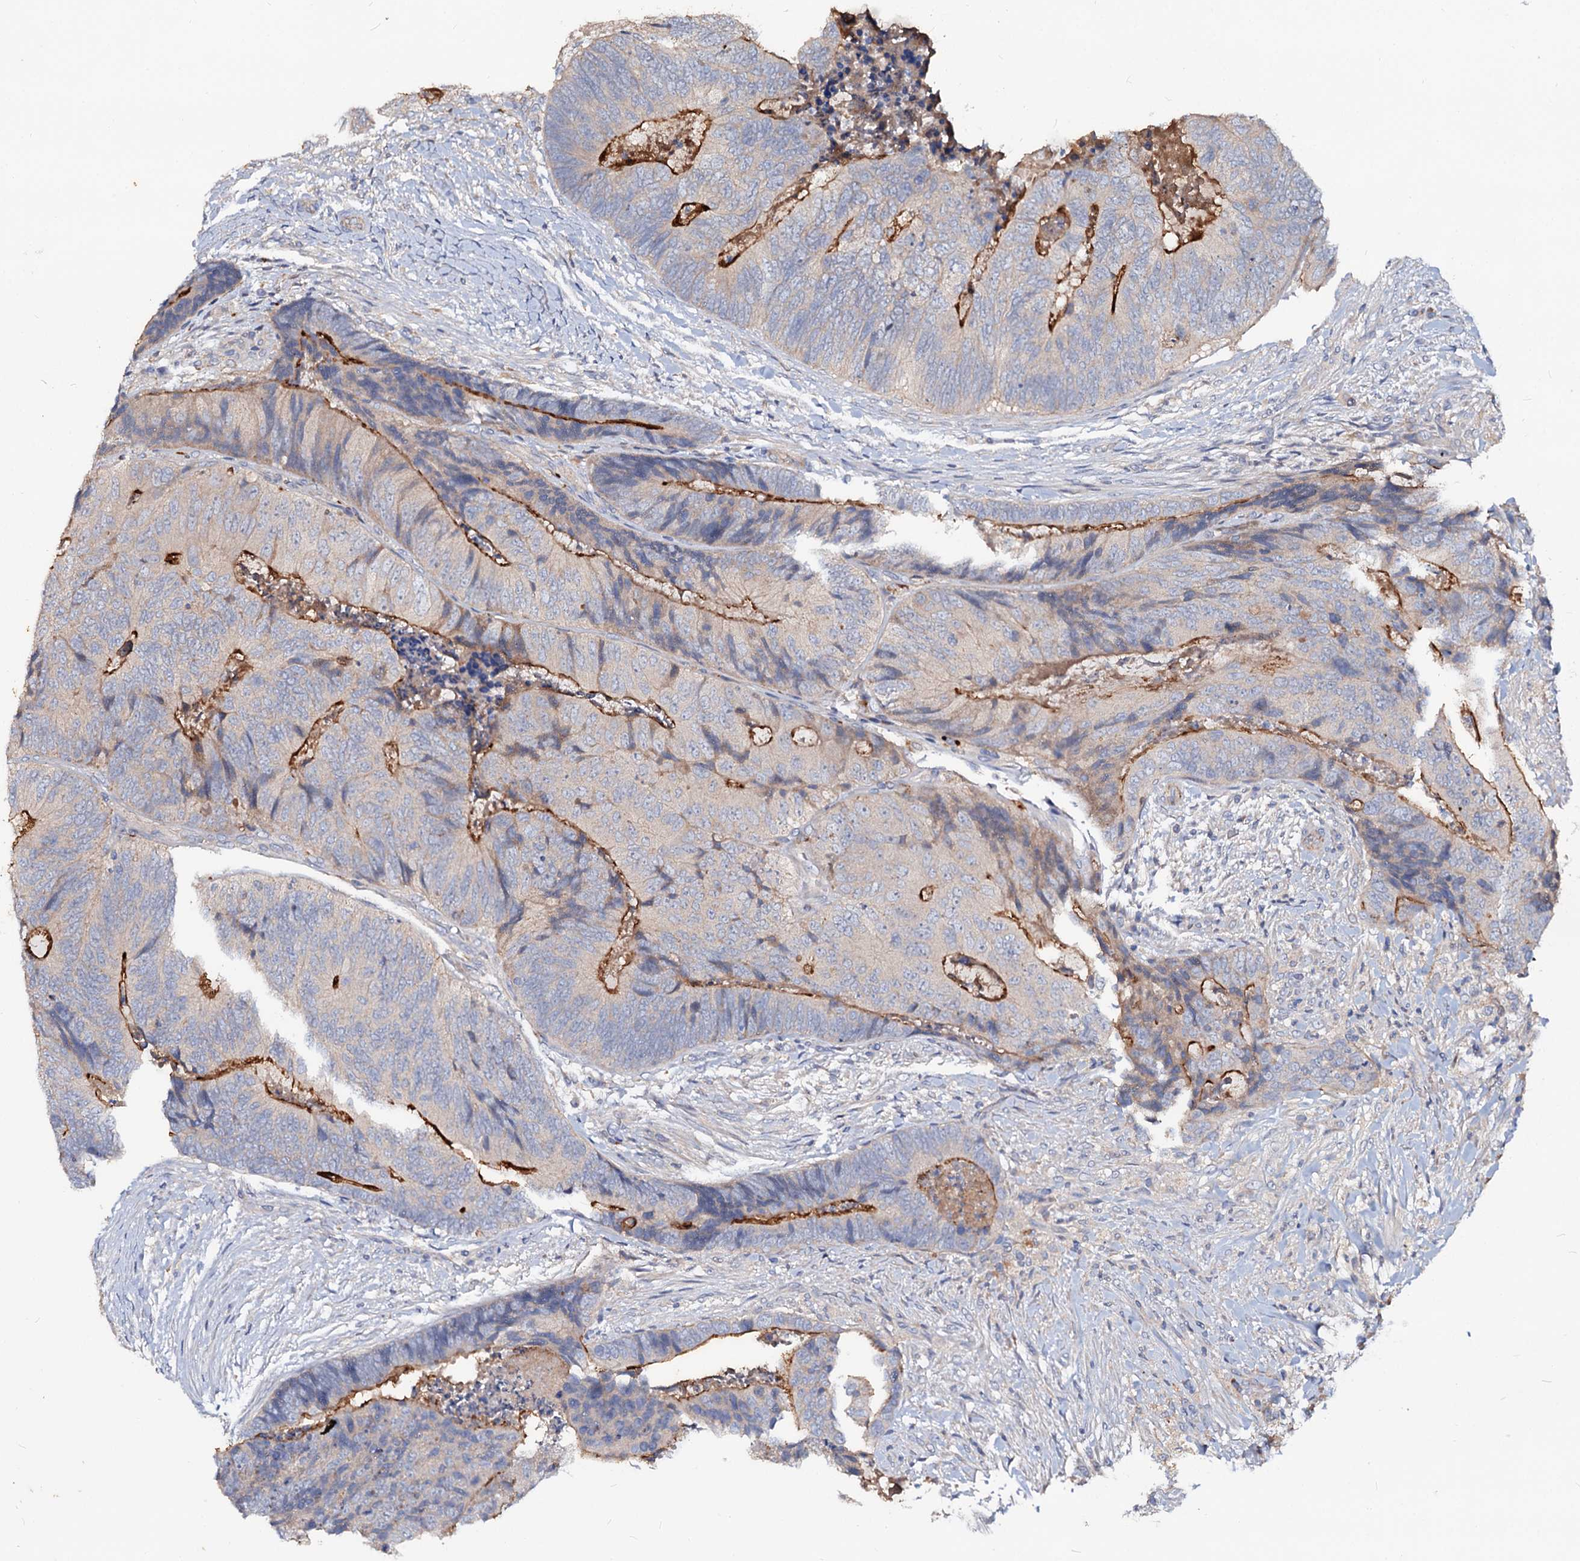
{"staining": {"intensity": "moderate", "quantity": "<25%", "location": "cytoplasmic/membranous"}, "tissue": "colorectal cancer", "cell_type": "Tumor cells", "image_type": "cancer", "snomed": [{"axis": "morphology", "description": "Adenocarcinoma, NOS"}, {"axis": "topography", "description": "Colon"}], "caption": "Adenocarcinoma (colorectal) stained for a protein demonstrates moderate cytoplasmic/membranous positivity in tumor cells. The staining was performed using DAB, with brown indicating positive protein expression. Nuclei are stained blue with hematoxylin.", "gene": "ACY3", "patient": {"sex": "female", "age": 67}}